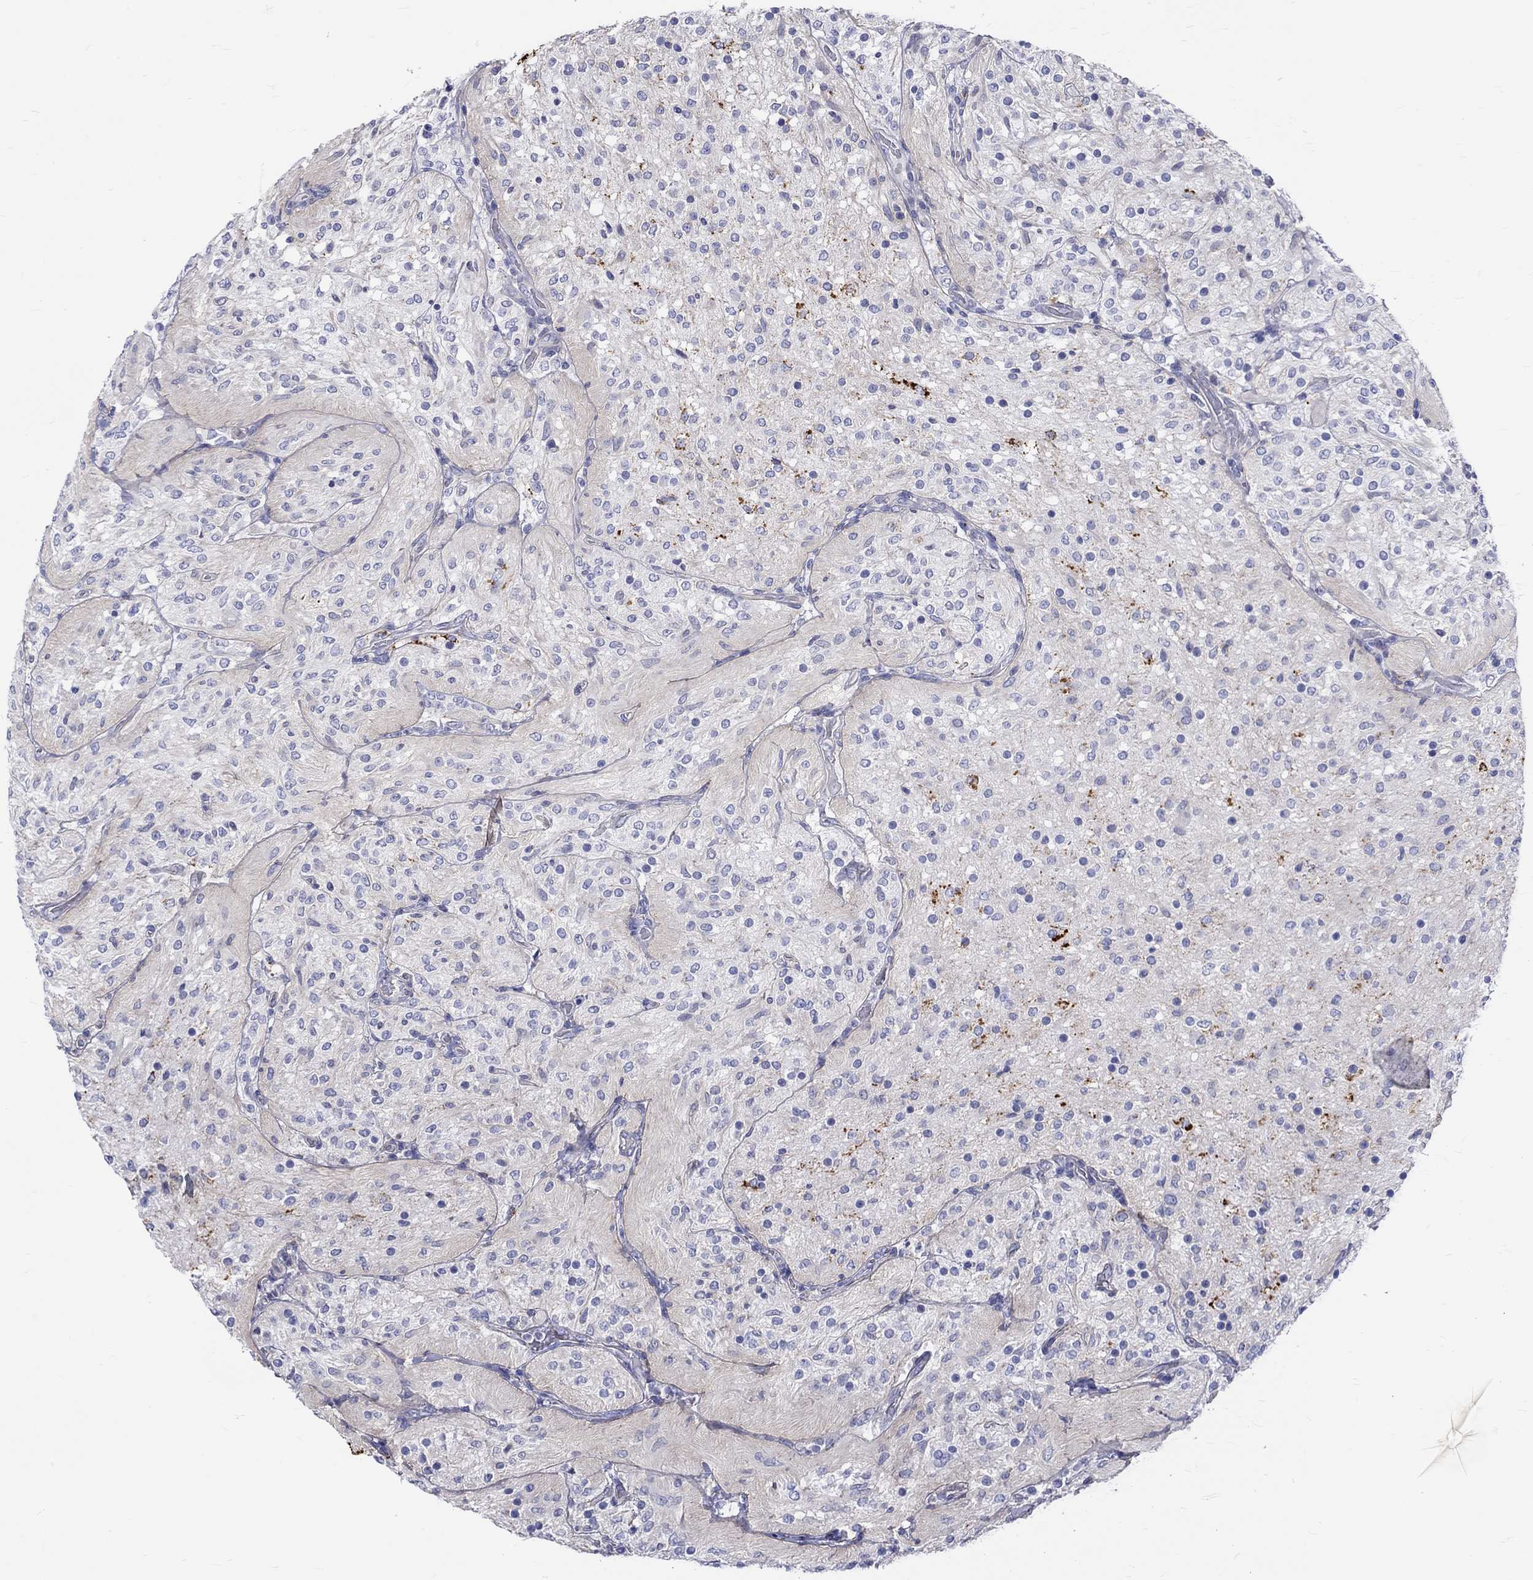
{"staining": {"intensity": "negative", "quantity": "none", "location": "none"}, "tissue": "glioma", "cell_type": "Tumor cells", "image_type": "cancer", "snomed": [{"axis": "morphology", "description": "Glioma, malignant, Low grade"}, {"axis": "topography", "description": "Brain"}], "caption": "Tumor cells are negative for protein expression in human malignant glioma (low-grade). (DAB (3,3'-diaminobenzidine) IHC visualized using brightfield microscopy, high magnification).", "gene": "SH2D7", "patient": {"sex": "male", "age": 3}}